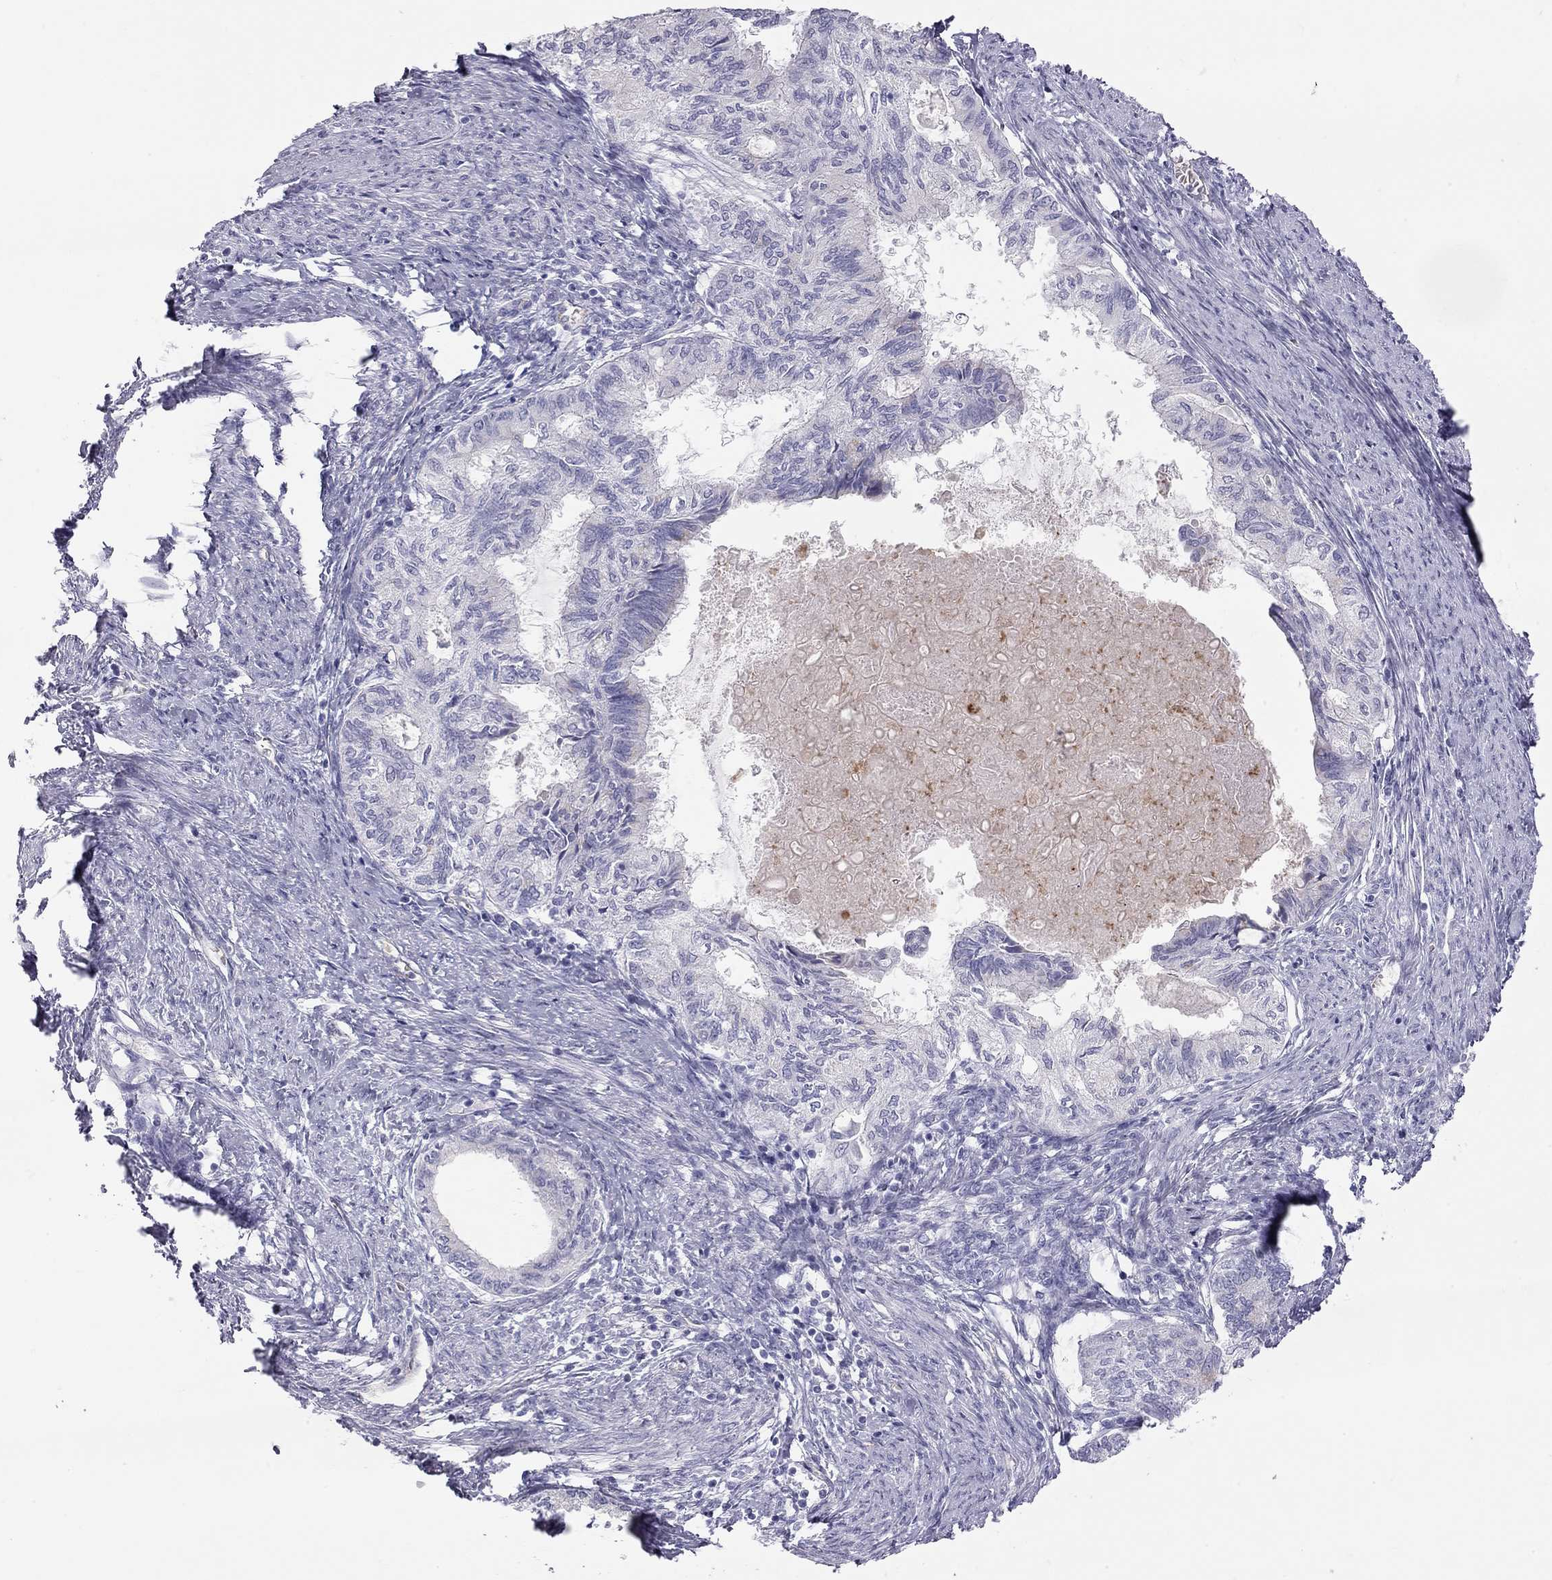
{"staining": {"intensity": "negative", "quantity": "none", "location": "none"}, "tissue": "endometrial cancer", "cell_type": "Tumor cells", "image_type": "cancer", "snomed": [{"axis": "morphology", "description": "Adenocarcinoma, NOS"}, {"axis": "topography", "description": "Endometrium"}], "caption": "Endometrial cancer stained for a protein using IHC demonstrates no staining tumor cells.", "gene": "TDRD6", "patient": {"sex": "female", "age": 86}}